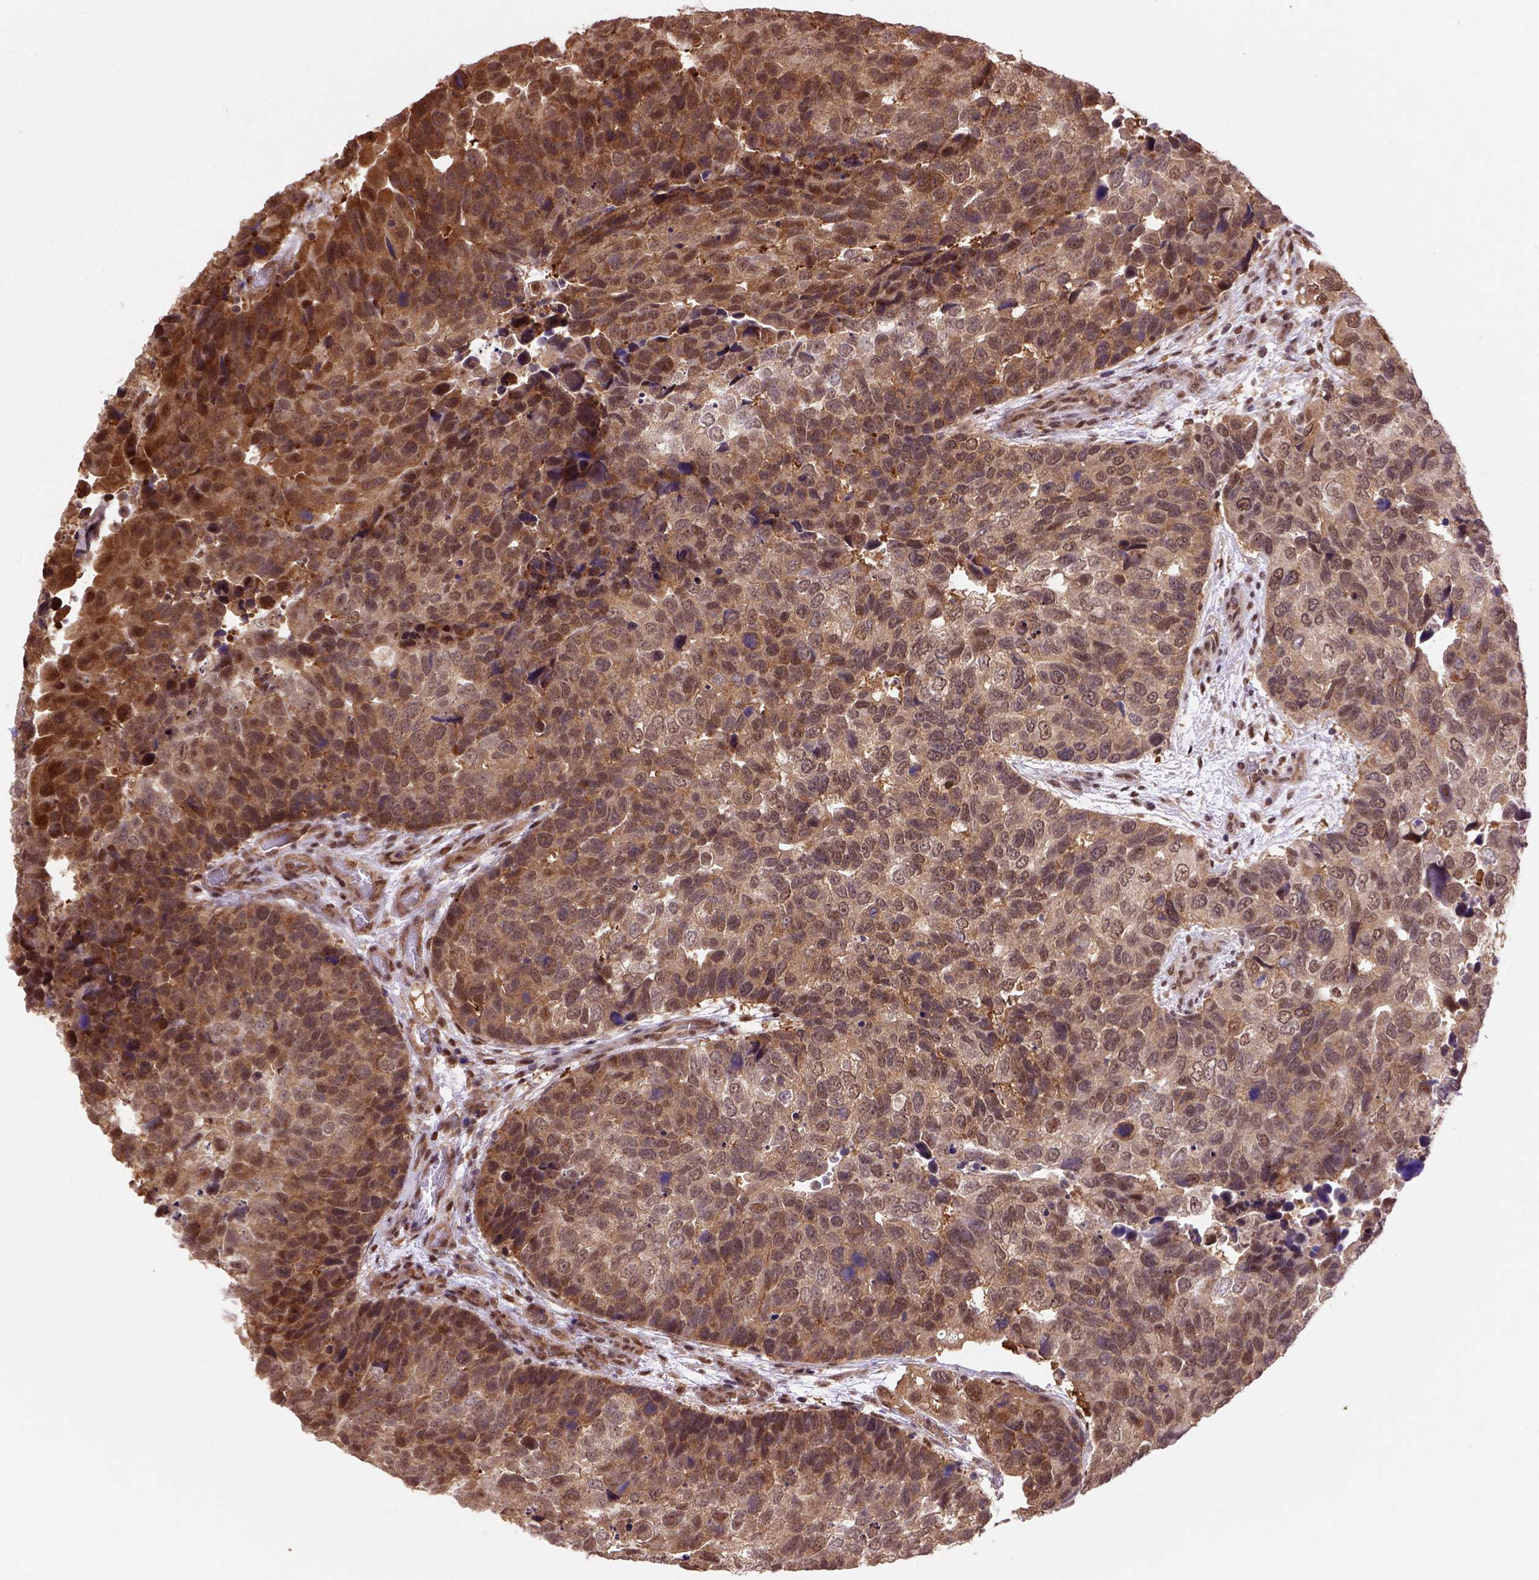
{"staining": {"intensity": "moderate", "quantity": ">75%", "location": "cytoplasmic/membranous,nuclear"}, "tissue": "urothelial cancer", "cell_type": "Tumor cells", "image_type": "cancer", "snomed": [{"axis": "morphology", "description": "Urothelial carcinoma, High grade"}, {"axis": "topography", "description": "Urinary bladder"}], "caption": "A histopathology image of urothelial carcinoma (high-grade) stained for a protein shows moderate cytoplasmic/membranous and nuclear brown staining in tumor cells.", "gene": "PSMC2", "patient": {"sex": "male", "age": 60}}